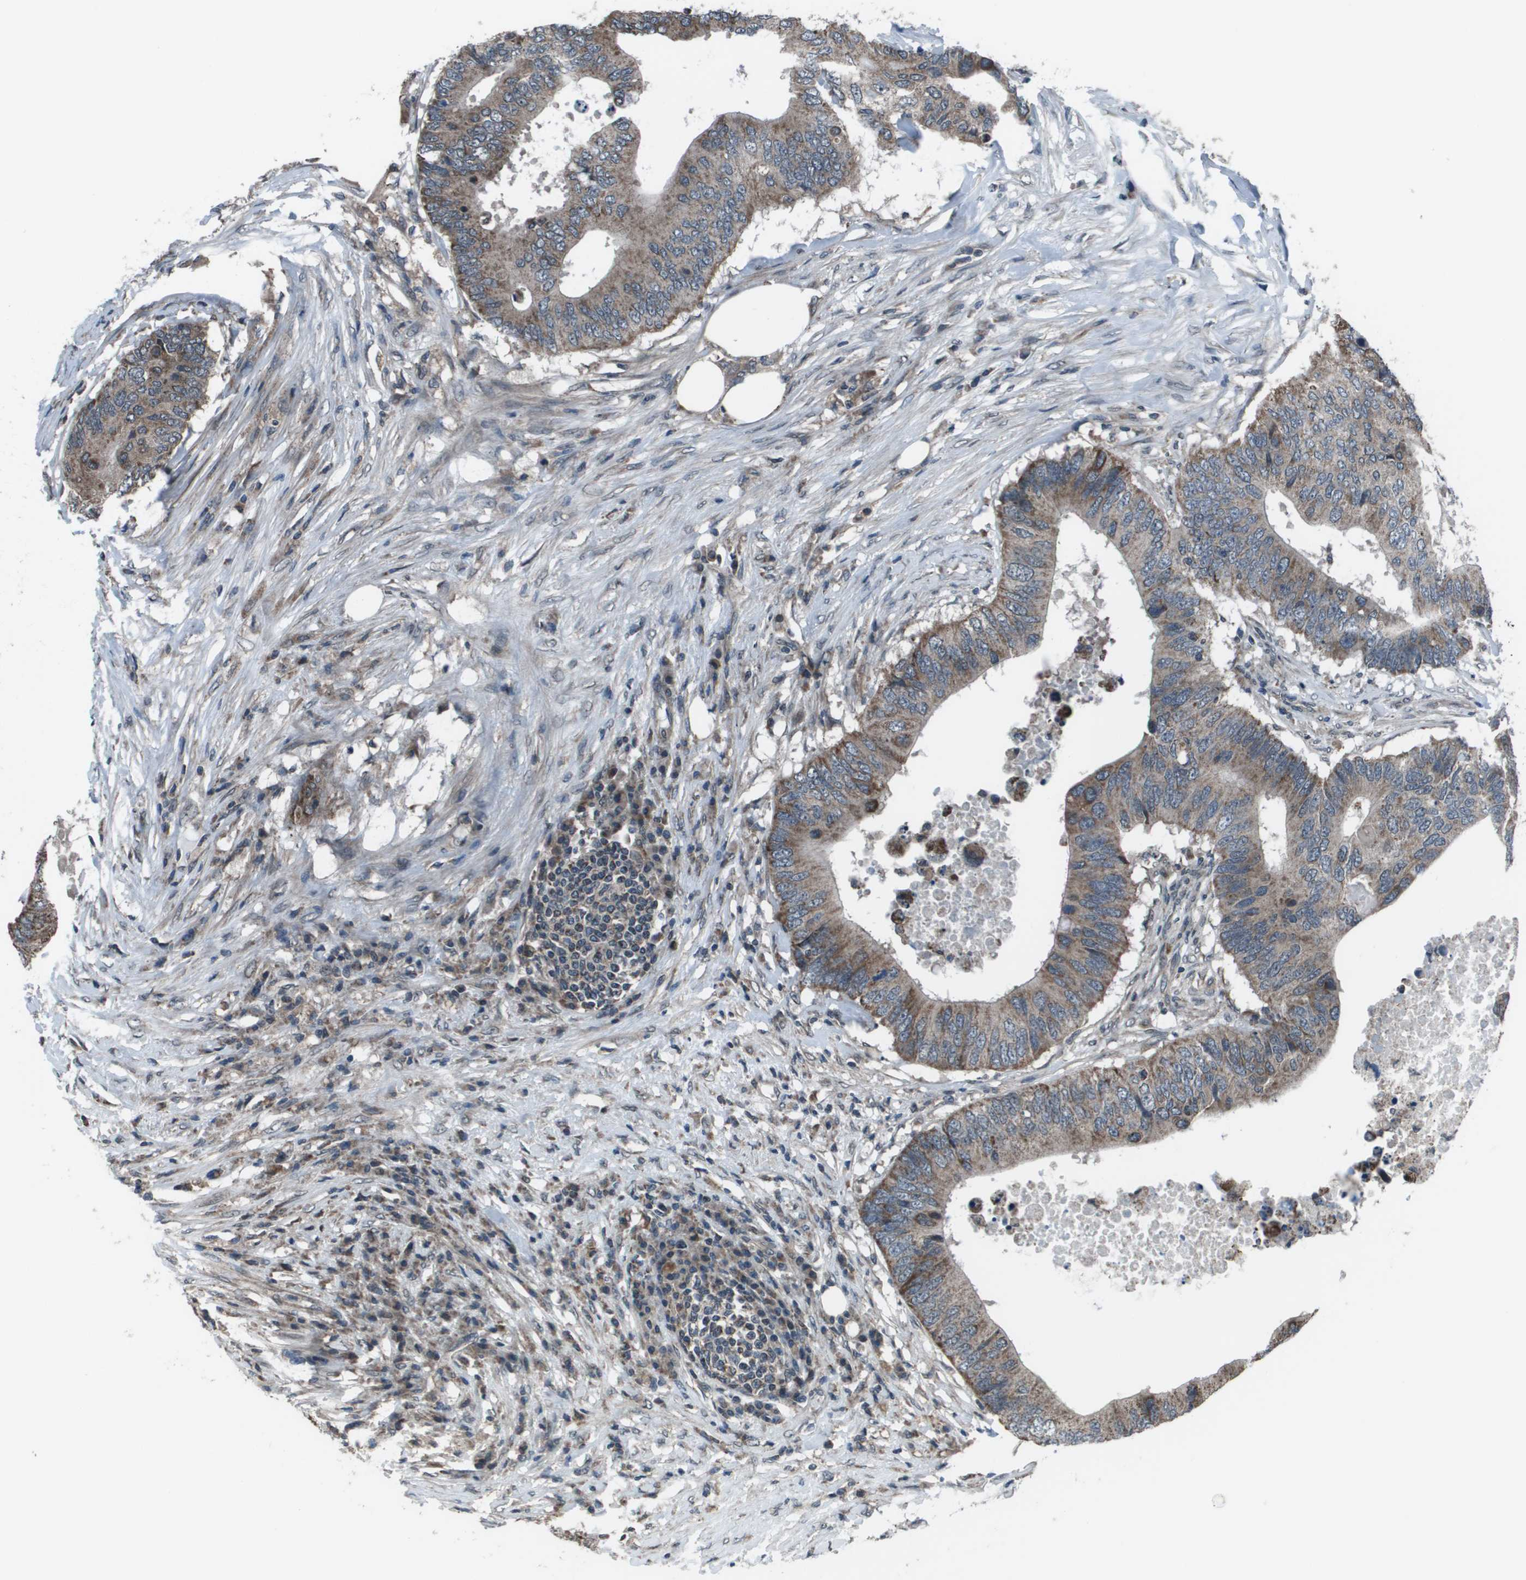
{"staining": {"intensity": "moderate", "quantity": ">75%", "location": "cytoplasmic/membranous"}, "tissue": "colorectal cancer", "cell_type": "Tumor cells", "image_type": "cancer", "snomed": [{"axis": "morphology", "description": "Adenocarcinoma, NOS"}, {"axis": "topography", "description": "Colon"}], "caption": "This histopathology image reveals IHC staining of human colorectal cancer, with medium moderate cytoplasmic/membranous expression in approximately >75% of tumor cells.", "gene": "PPFIA1", "patient": {"sex": "male", "age": 71}}